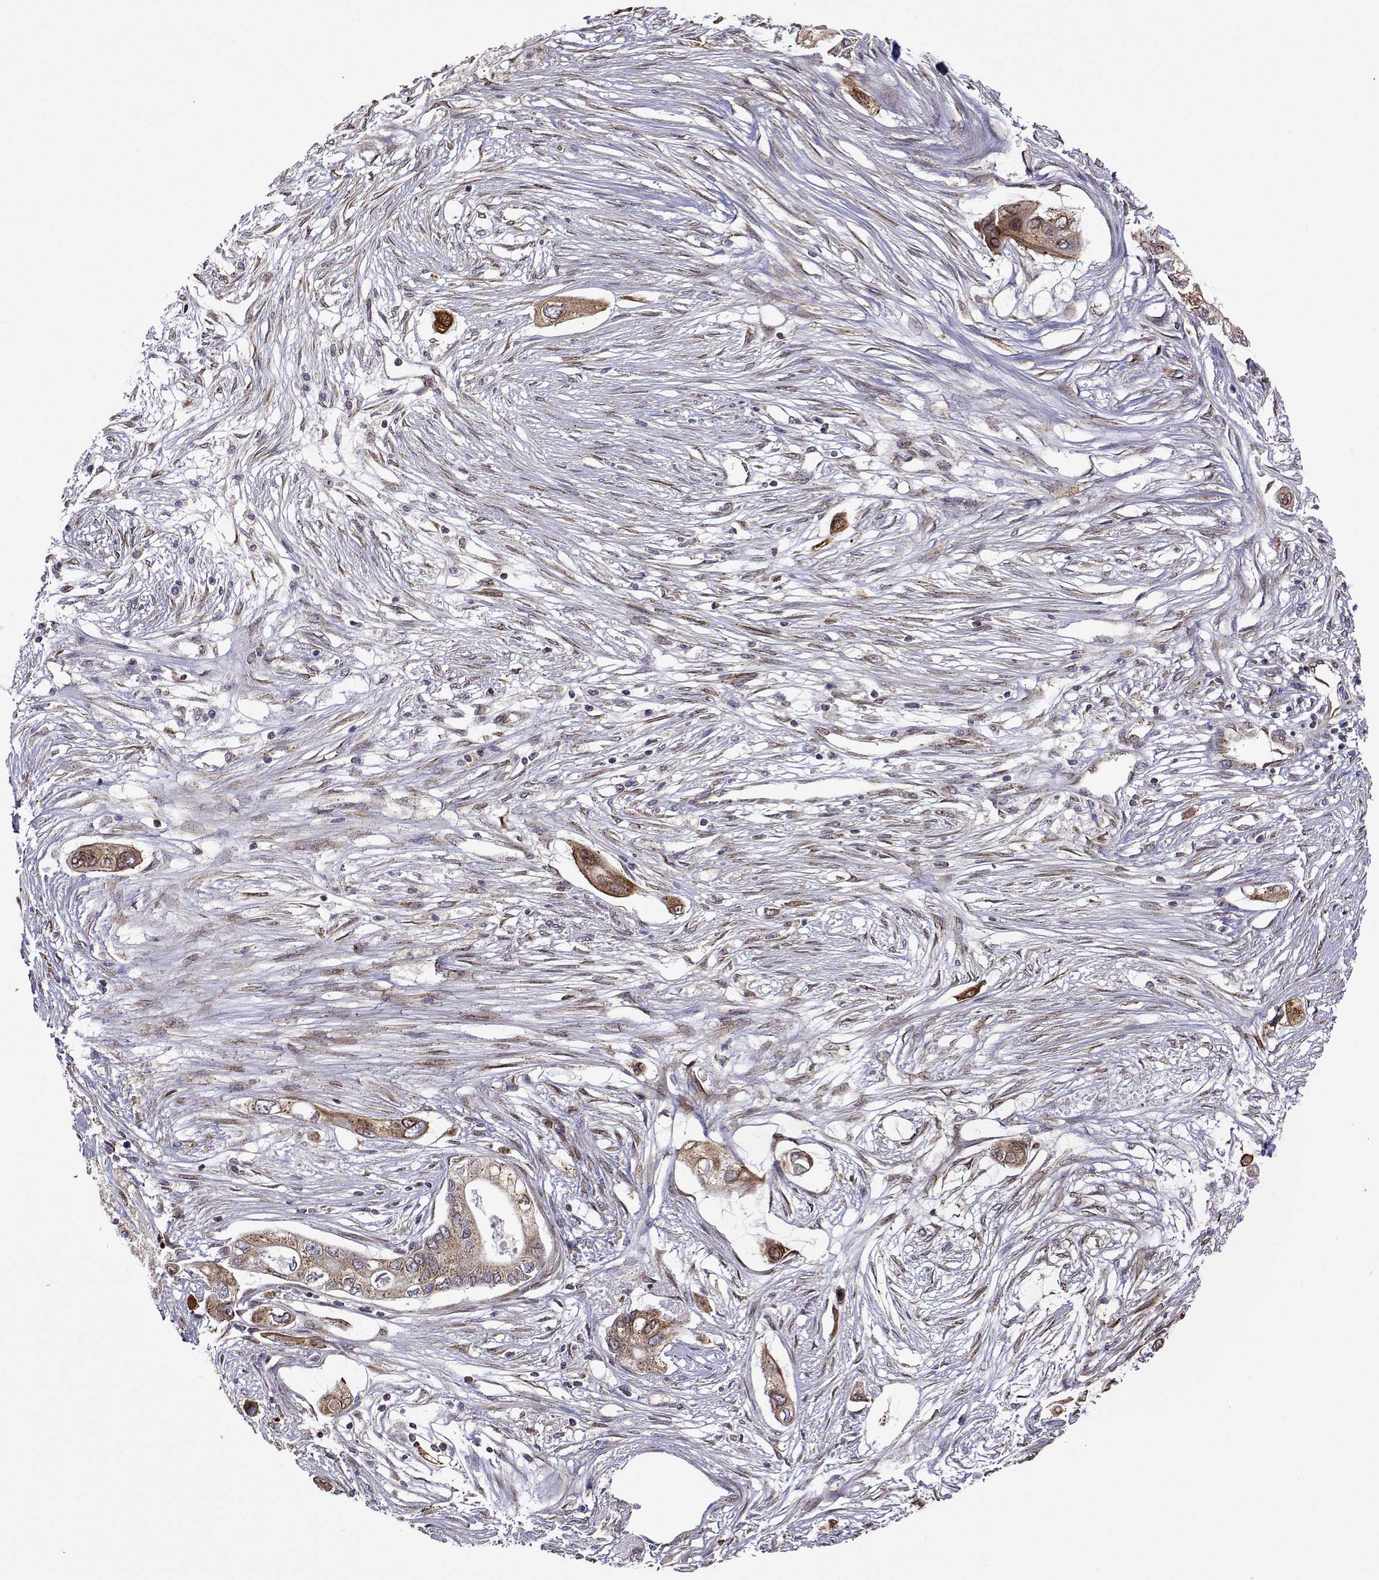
{"staining": {"intensity": "moderate", "quantity": ">75%", "location": "cytoplasmic/membranous"}, "tissue": "pancreatic cancer", "cell_type": "Tumor cells", "image_type": "cancer", "snomed": [{"axis": "morphology", "description": "Adenocarcinoma, NOS"}, {"axis": "topography", "description": "Pancreas"}], "caption": "Protein expression analysis of human pancreatic cancer reveals moderate cytoplasmic/membranous positivity in about >75% of tumor cells. (IHC, brightfield microscopy, high magnification).", "gene": "PGRMC2", "patient": {"sex": "female", "age": 63}}